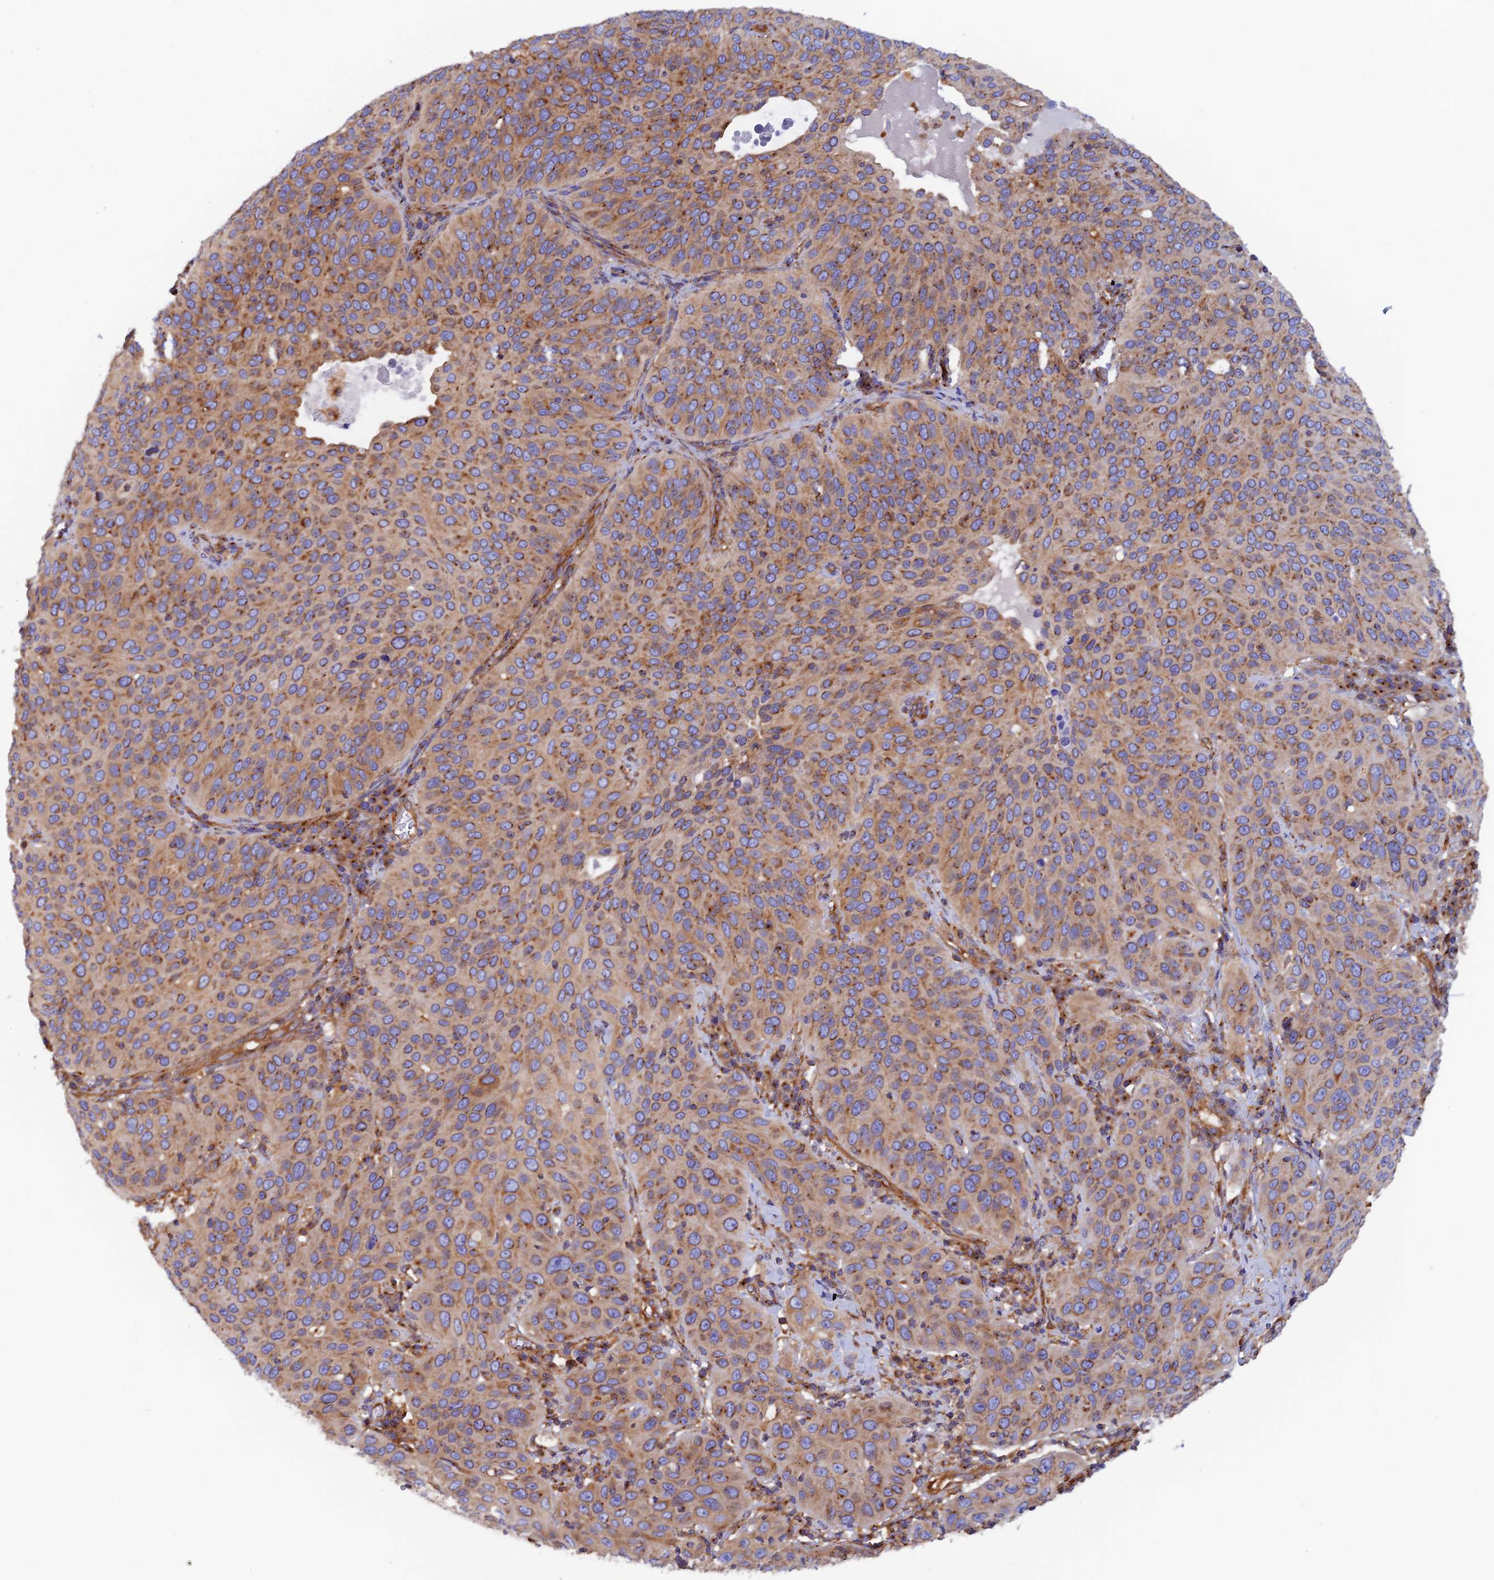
{"staining": {"intensity": "moderate", "quantity": ">75%", "location": "cytoplasmic/membranous"}, "tissue": "cervical cancer", "cell_type": "Tumor cells", "image_type": "cancer", "snomed": [{"axis": "morphology", "description": "Squamous cell carcinoma, NOS"}, {"axis": "topography", "description": "Cervix"}], "caption": "Protein staining of cervical cancer tissue displays moderate cytoplasmic/membranous expression in about >75% of tumor cells.", "gene": "DCTN2", "patient": {"sex": "female", "age": 36}}